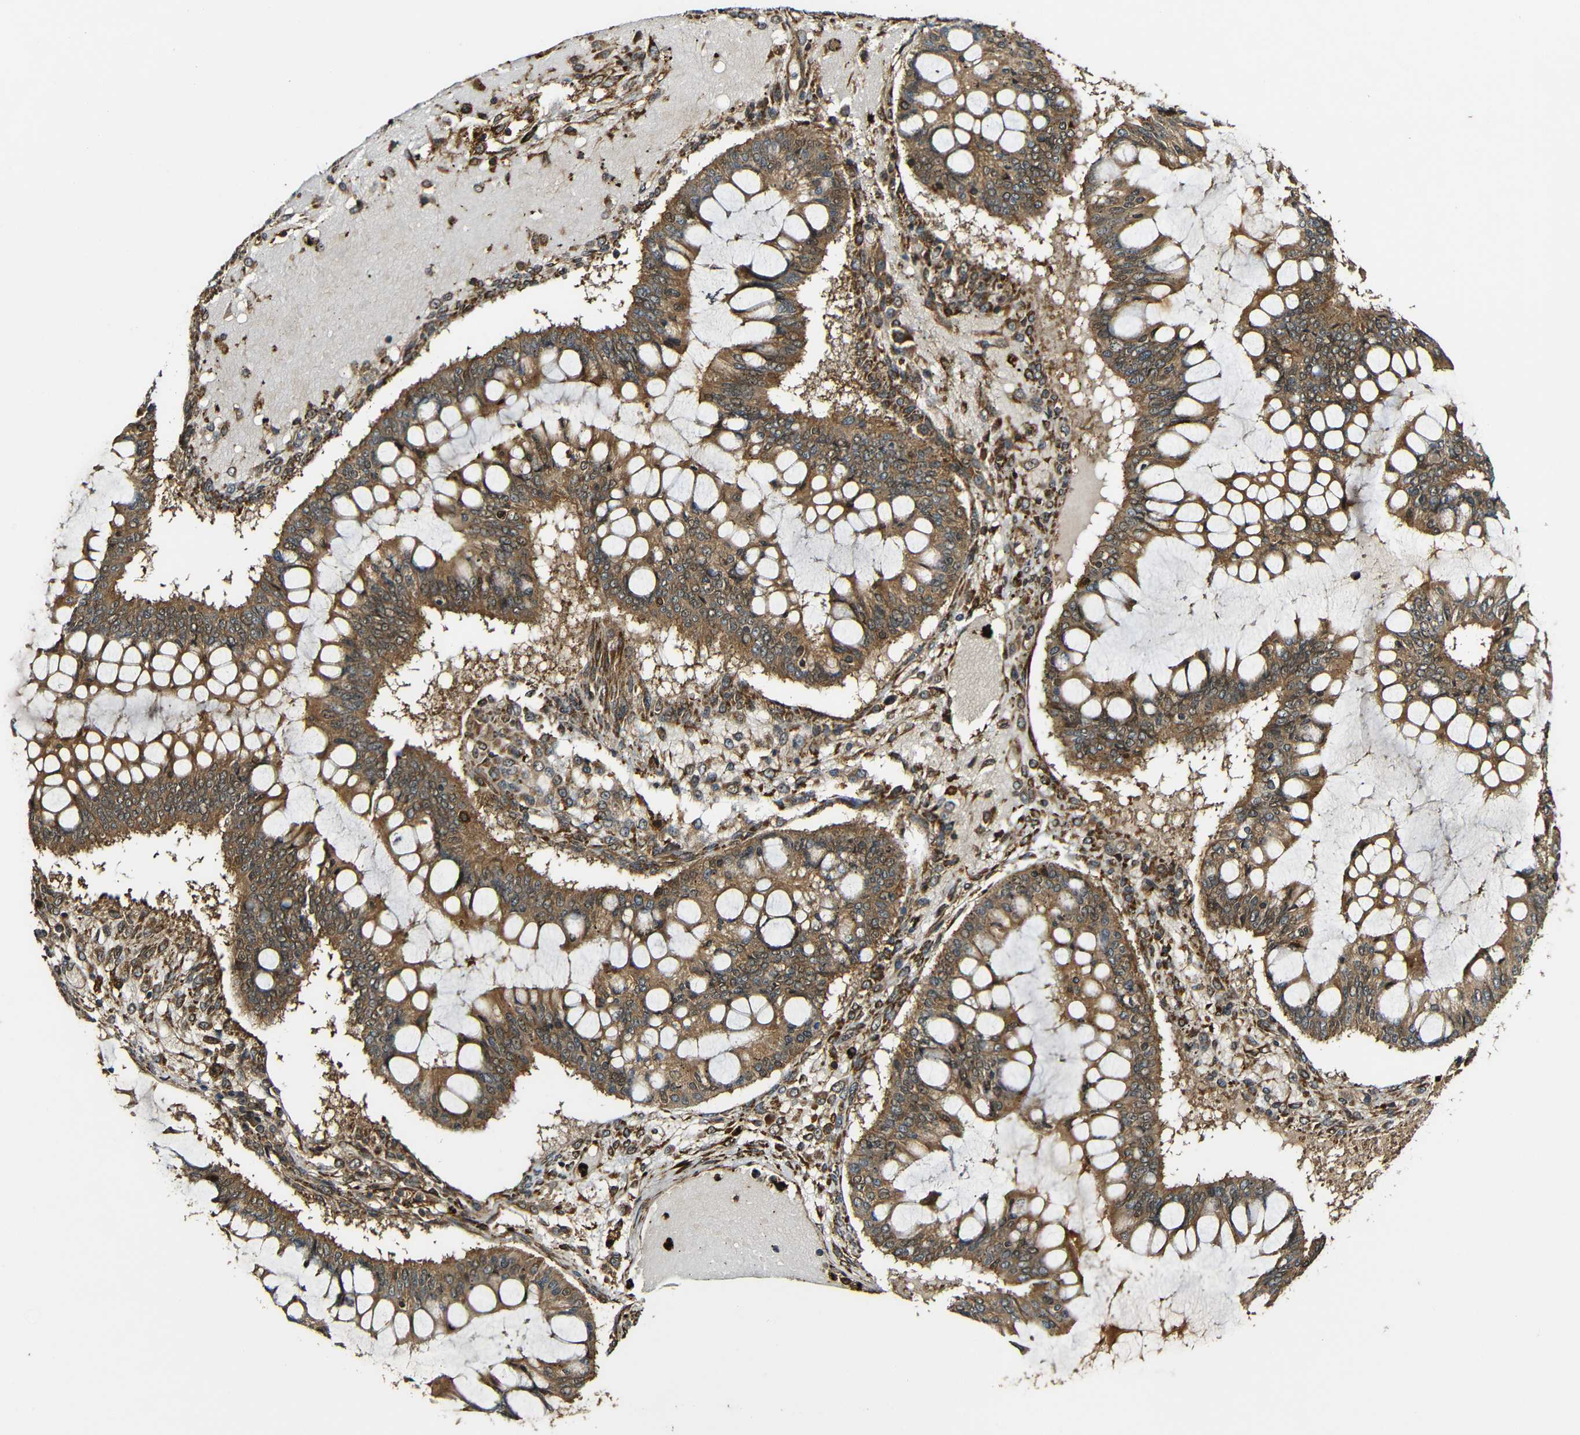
{"staining": {"intensity": "moderate", "quantity": ">75%", "location": "cytoplasmic/membranous"}, "tissue": "ovarian cancer", "cell_type": "Tumor cells", "image_type": "cancer", "snomed": [{"axis": "morphology", "description": "Cystadenocarcinoma, mucinous, NOS"}, {"axis": "topography", "description": "Ovary"}], "caption": "Moderate cytoplasmic/membranous positivity is present in approximately >75% of tumor cells in ovarian mucinous cystadenocarcinoma.", "gene": "CASP8", "patient": {"sex": "female", "age": 73}}